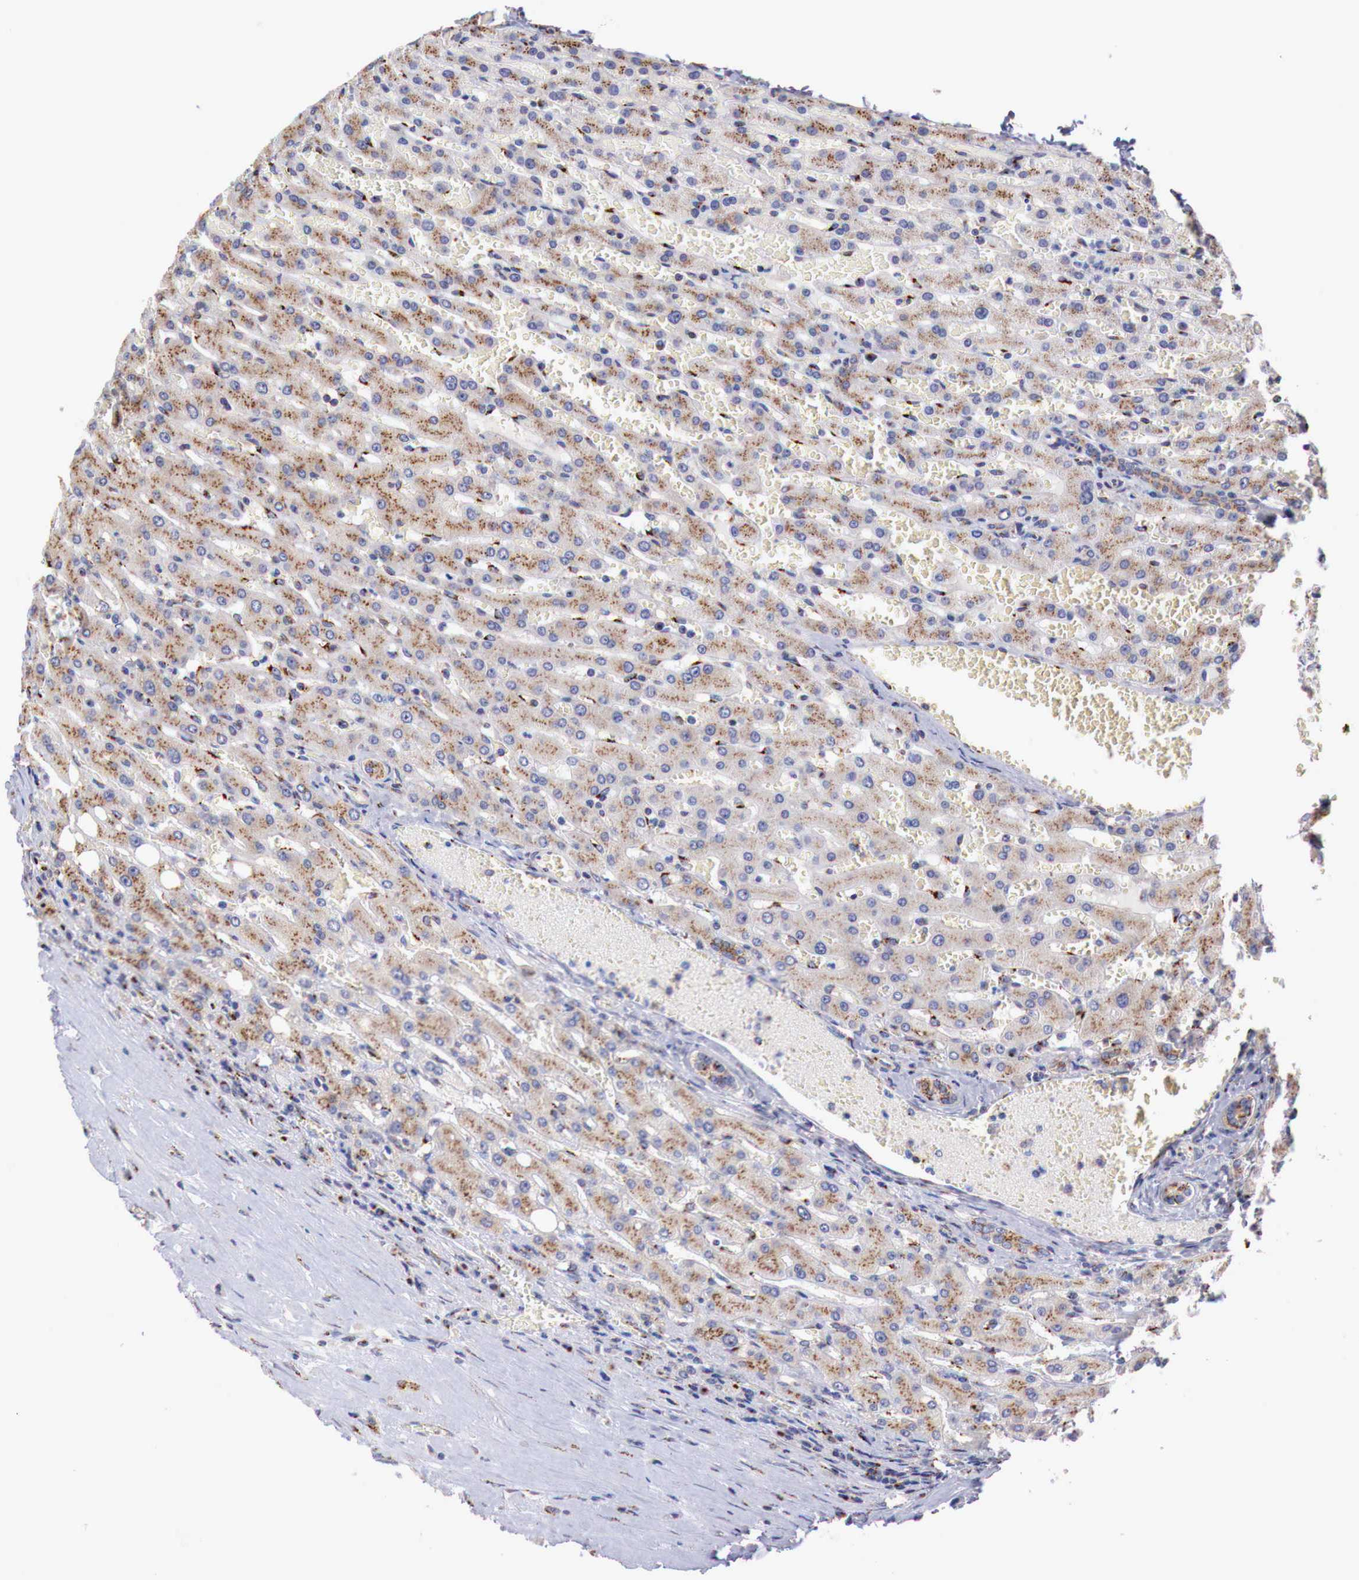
{"staining": {"intensity": "weak", "quantity": "25%-75%", "location": "cytoplasmic/membranous"}, "tissue": "liver", "cell_type": "Cholangiocytes", "image_type": "normal", "snomed": [{"axis": "morphology", "description": "Normal tissue, NOS"}, {"axis": "topography", "description": "Liver"}], "caption": "Weak cytoplasmic/membranous protein staining is present in about 25%-75% of cholangiocytes in liver. (DAB (3,3'-diaminobenzidine) IHC, brown staining for protein, blue staining for nuclei).", "gene": "SYAP1", "patient": {"sex": "female", "age": 30}}